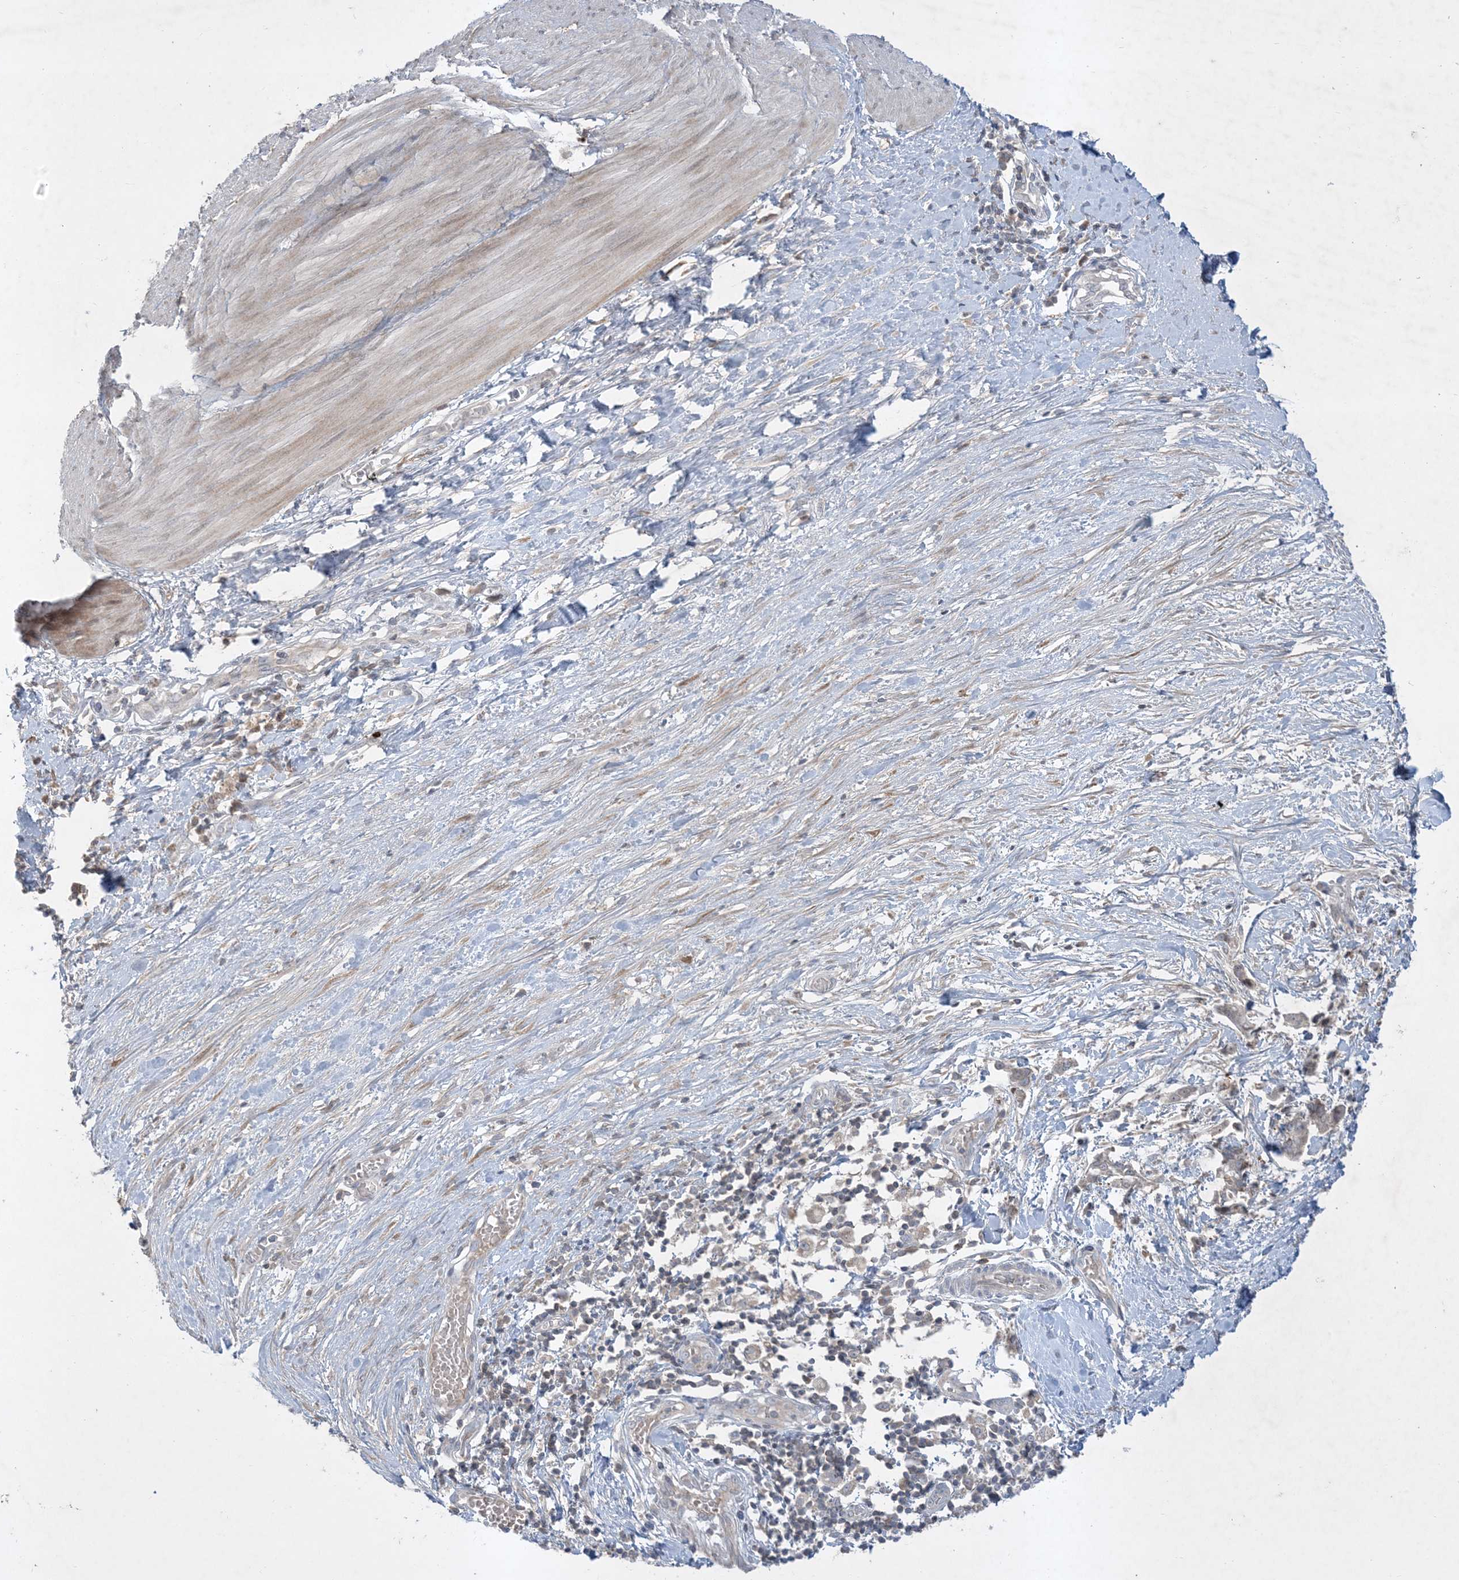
{"staining": {"intensity": "moderate", "quantity": "<25%", "location": "cytoplasmic/membranous"}, "tissue": "smooth muscle", "cell_type": "Smooth muscle cells", "image_type": "normal", "snomed": [{"axis": "morphology", "description": "Normal tissue, NOS"}, {"axis": "morphology", "description": "Adenocarcinoma, NOS"}, {"axis": "topography", "description": "Colon"}, {"axis": "topography", "description": "Peripheral nerve tissue"}], "caption": "Protein staining of unremarkable smooth muscle displays moderate cytoplasmic/membranous expression in about <25% of smooth muscle cells.", "gene": "FNDC1", "patient": {"sex": "male", "age": 14}}